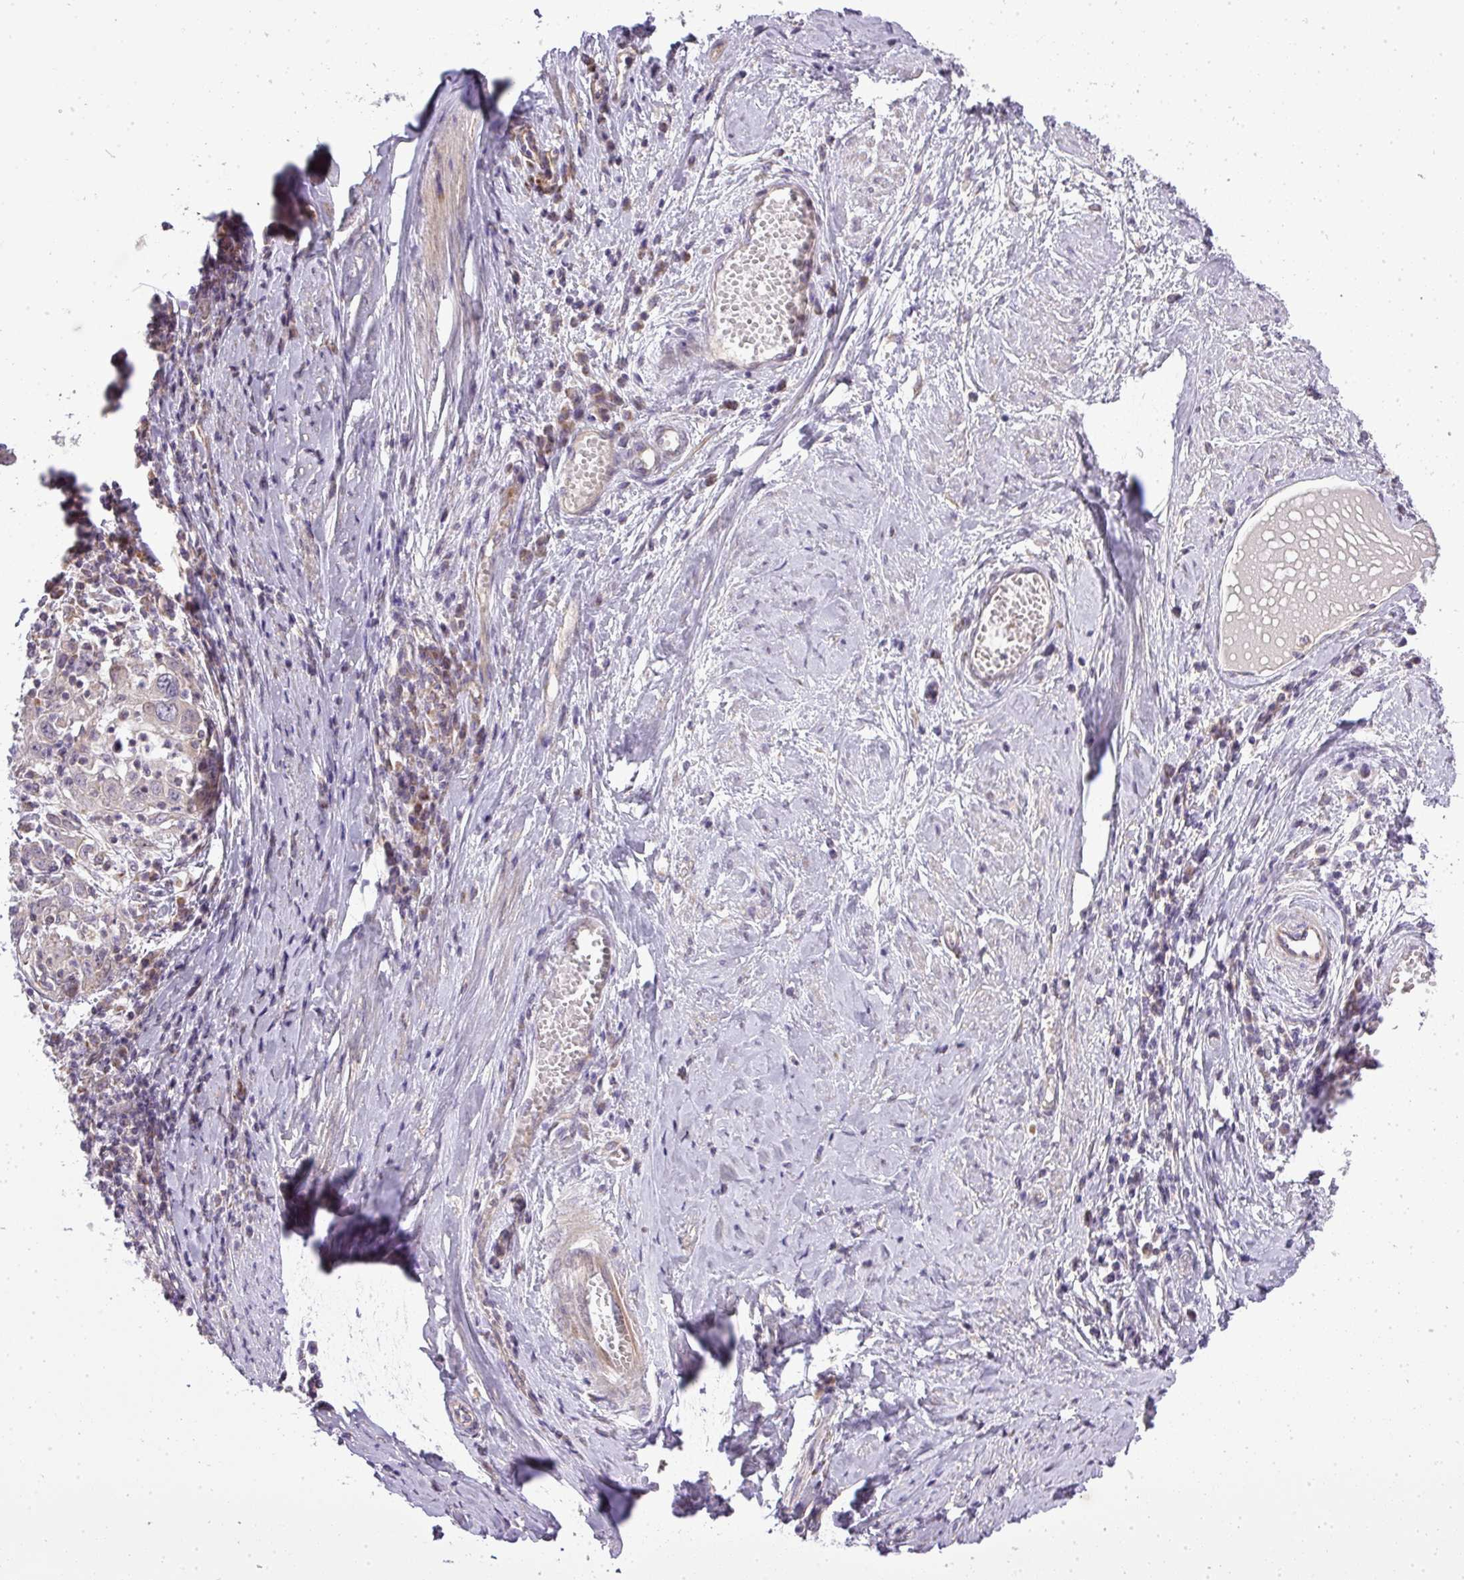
{"staining": {"intensity": "negative", "quantity": "none", "location": "none"}, "tissue": "cervical cancer", "cell_type": "Tumor cells", "image_type": "cancer", "snomed": [{"axis": "morphology", "description": "Squamous cell carcinoma, NOS"}, {"axis": "topography", "description": "Cervix"}], "caption": "Immunohistochemical staining of squamous cell carcinoma (cervical) shows no significant staining in tumor cells.", "gene": "ZDHHC1", "patient": {"sex": "female", "age": 46}}